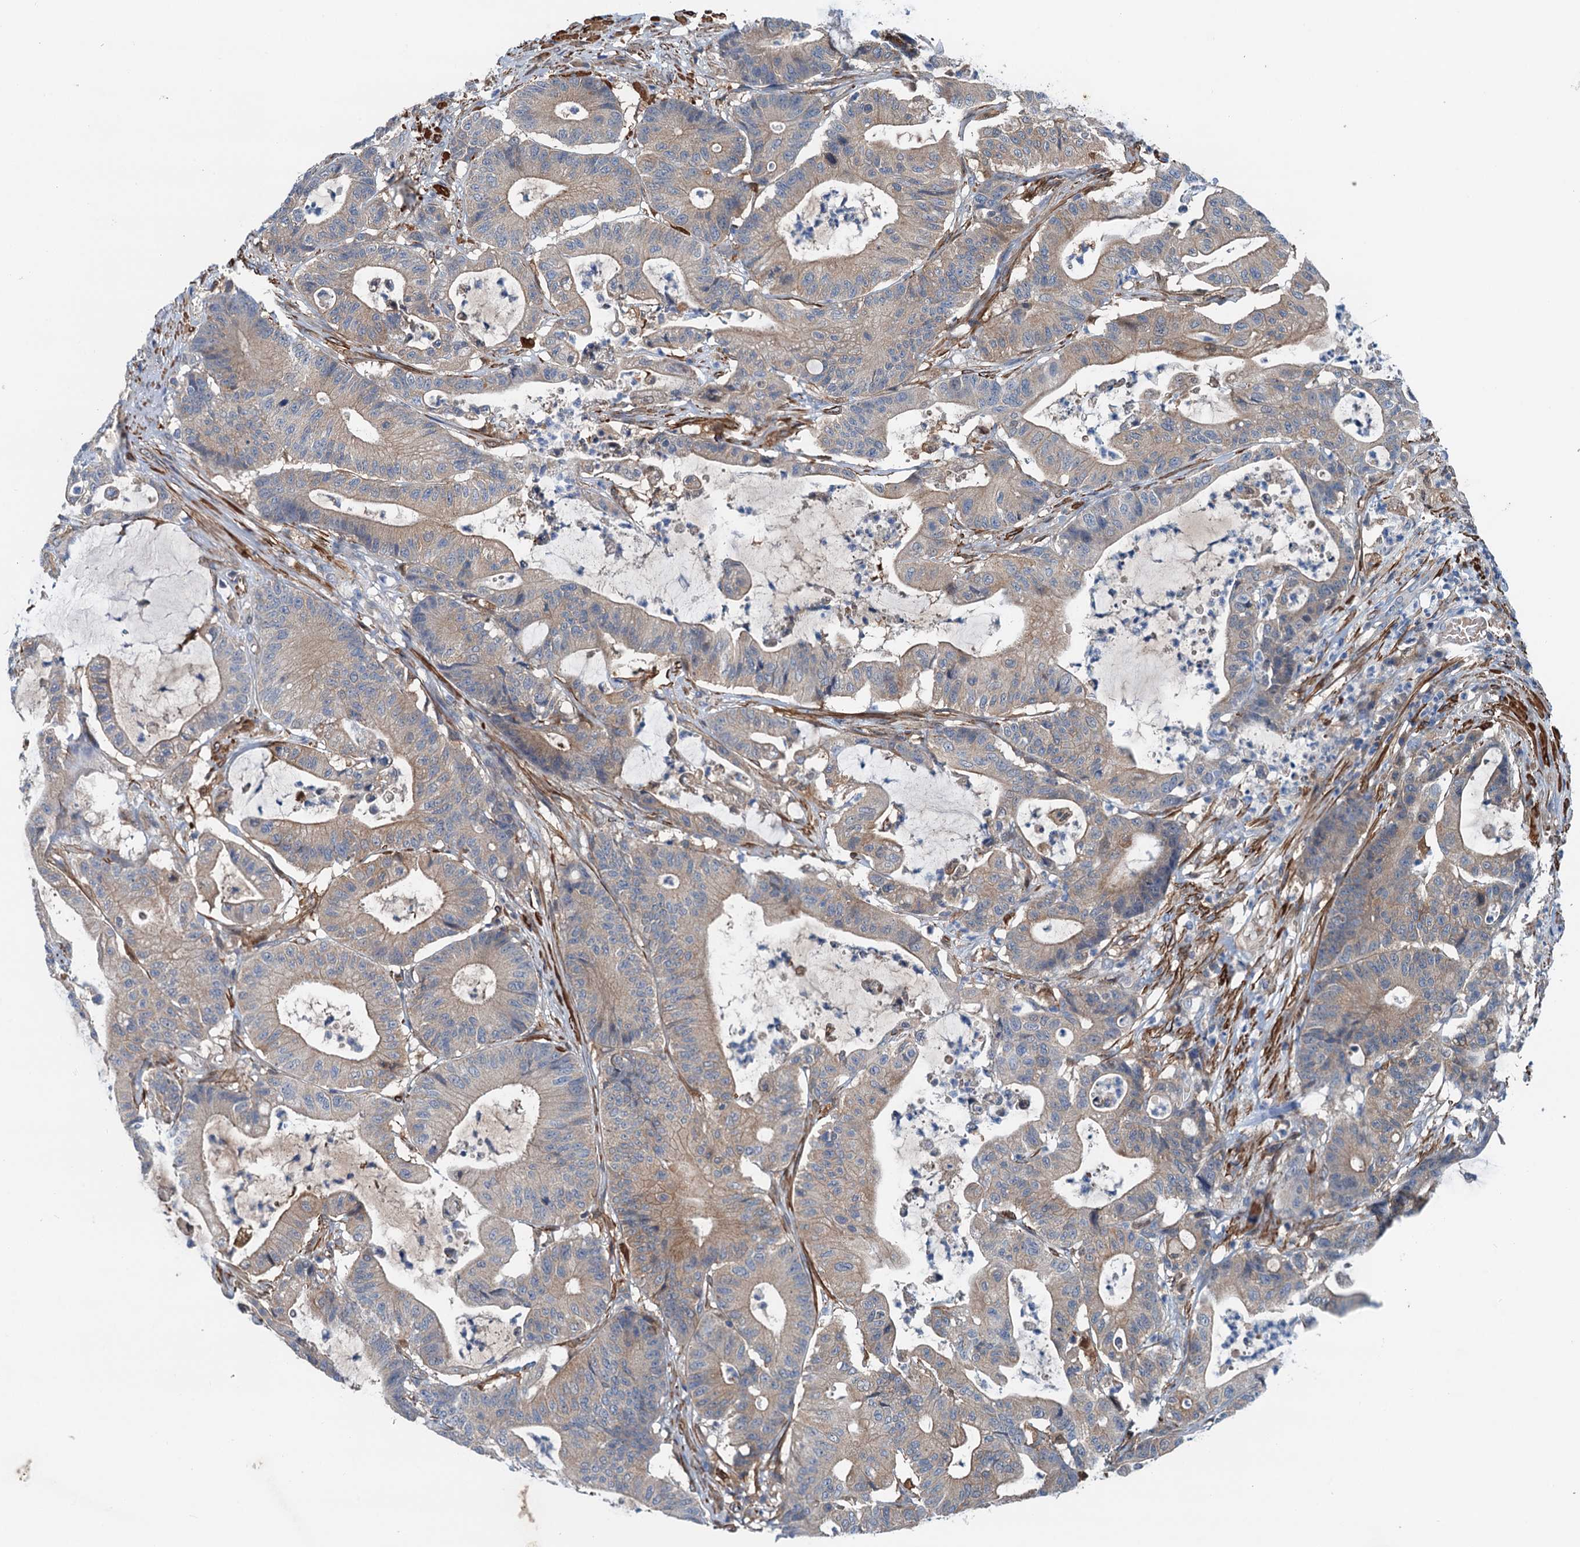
{"staining": {"intensity": "weak", "quantity": ">75%", "location": "cytoplasmic/membranous"}, "tissue": "colorectal cancer", "cell_type": "Tumor cells", "image_type": "cancer", "snomed": [{"axis": "morphology", "description": "Adenocarcinoma, NOS"}, {"axis": "topography", "description": "Colon"}], "caption": "Approximately >75% of tumor cells in adenocarcinoma (colorectal) display weak cytoplasmic/membranous protein expression as visualized by brown immunohistochemical staining.", "gene": "CSTPP1", "patient": {"sex": "female", "age": 84}}